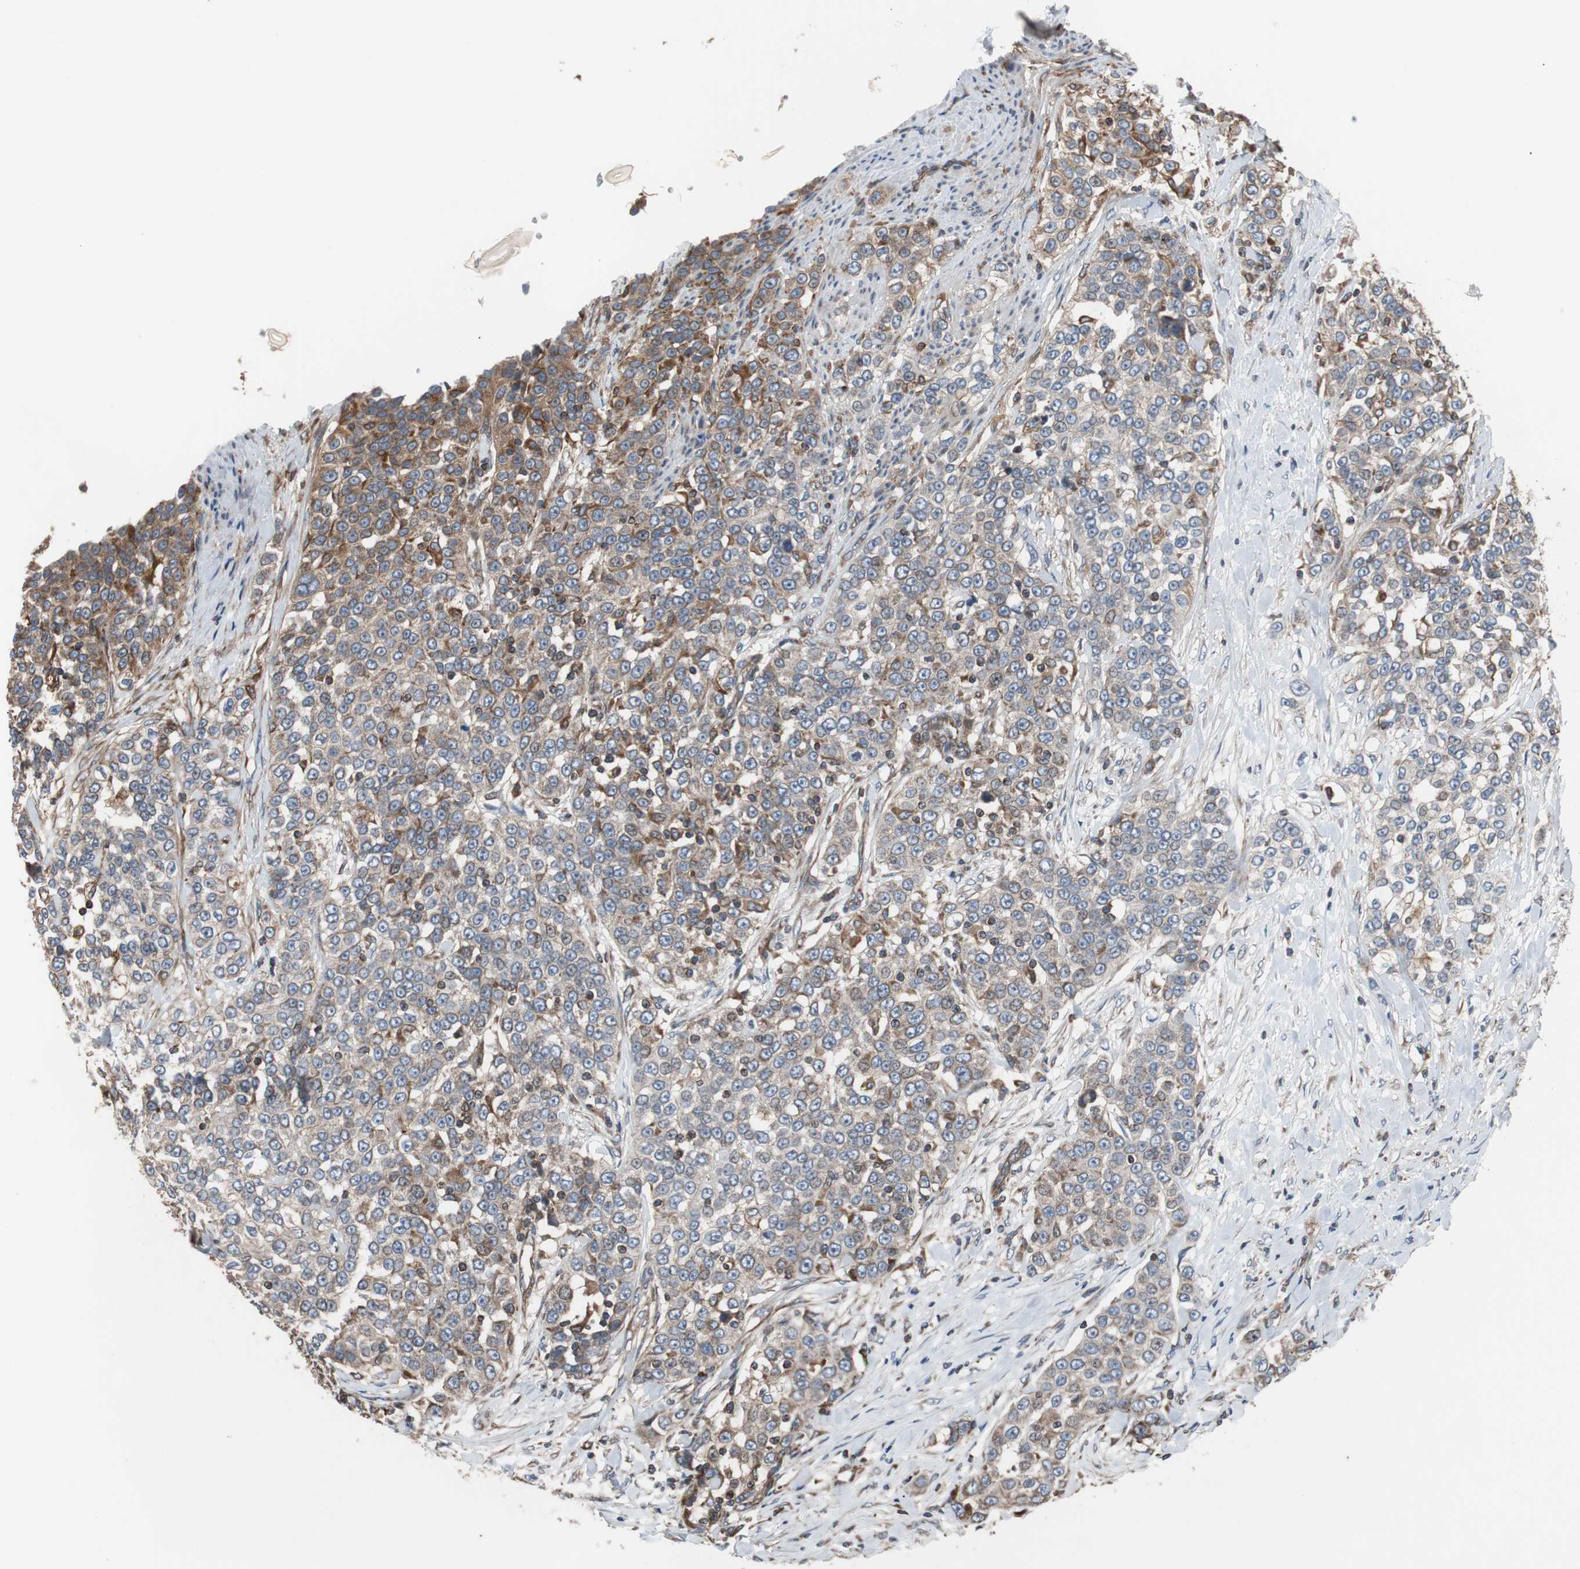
{"staining": {"intensity": "moderate", "quantity": "25%-75%", "location": "cytoplasmic/membranous"}, "tissue": "urothelial cancer", "cell_type": "Tumor cells", "image_type": "cancer", "snomed": [{"axis": "morphology", "description": "Urothelial carcinoma, High grade"}, {"axis": "topography", "description": "Urinary bladder"}], "caption": "DAB immunohistochemical staining of human high-grade urothelial carcinoma reveals moderate cytoplasmic/membranous protein expression in about 25%-75% of tumor cells.", "gene": "ACTR3", "patient": {"sex": "female", "age": 80}}